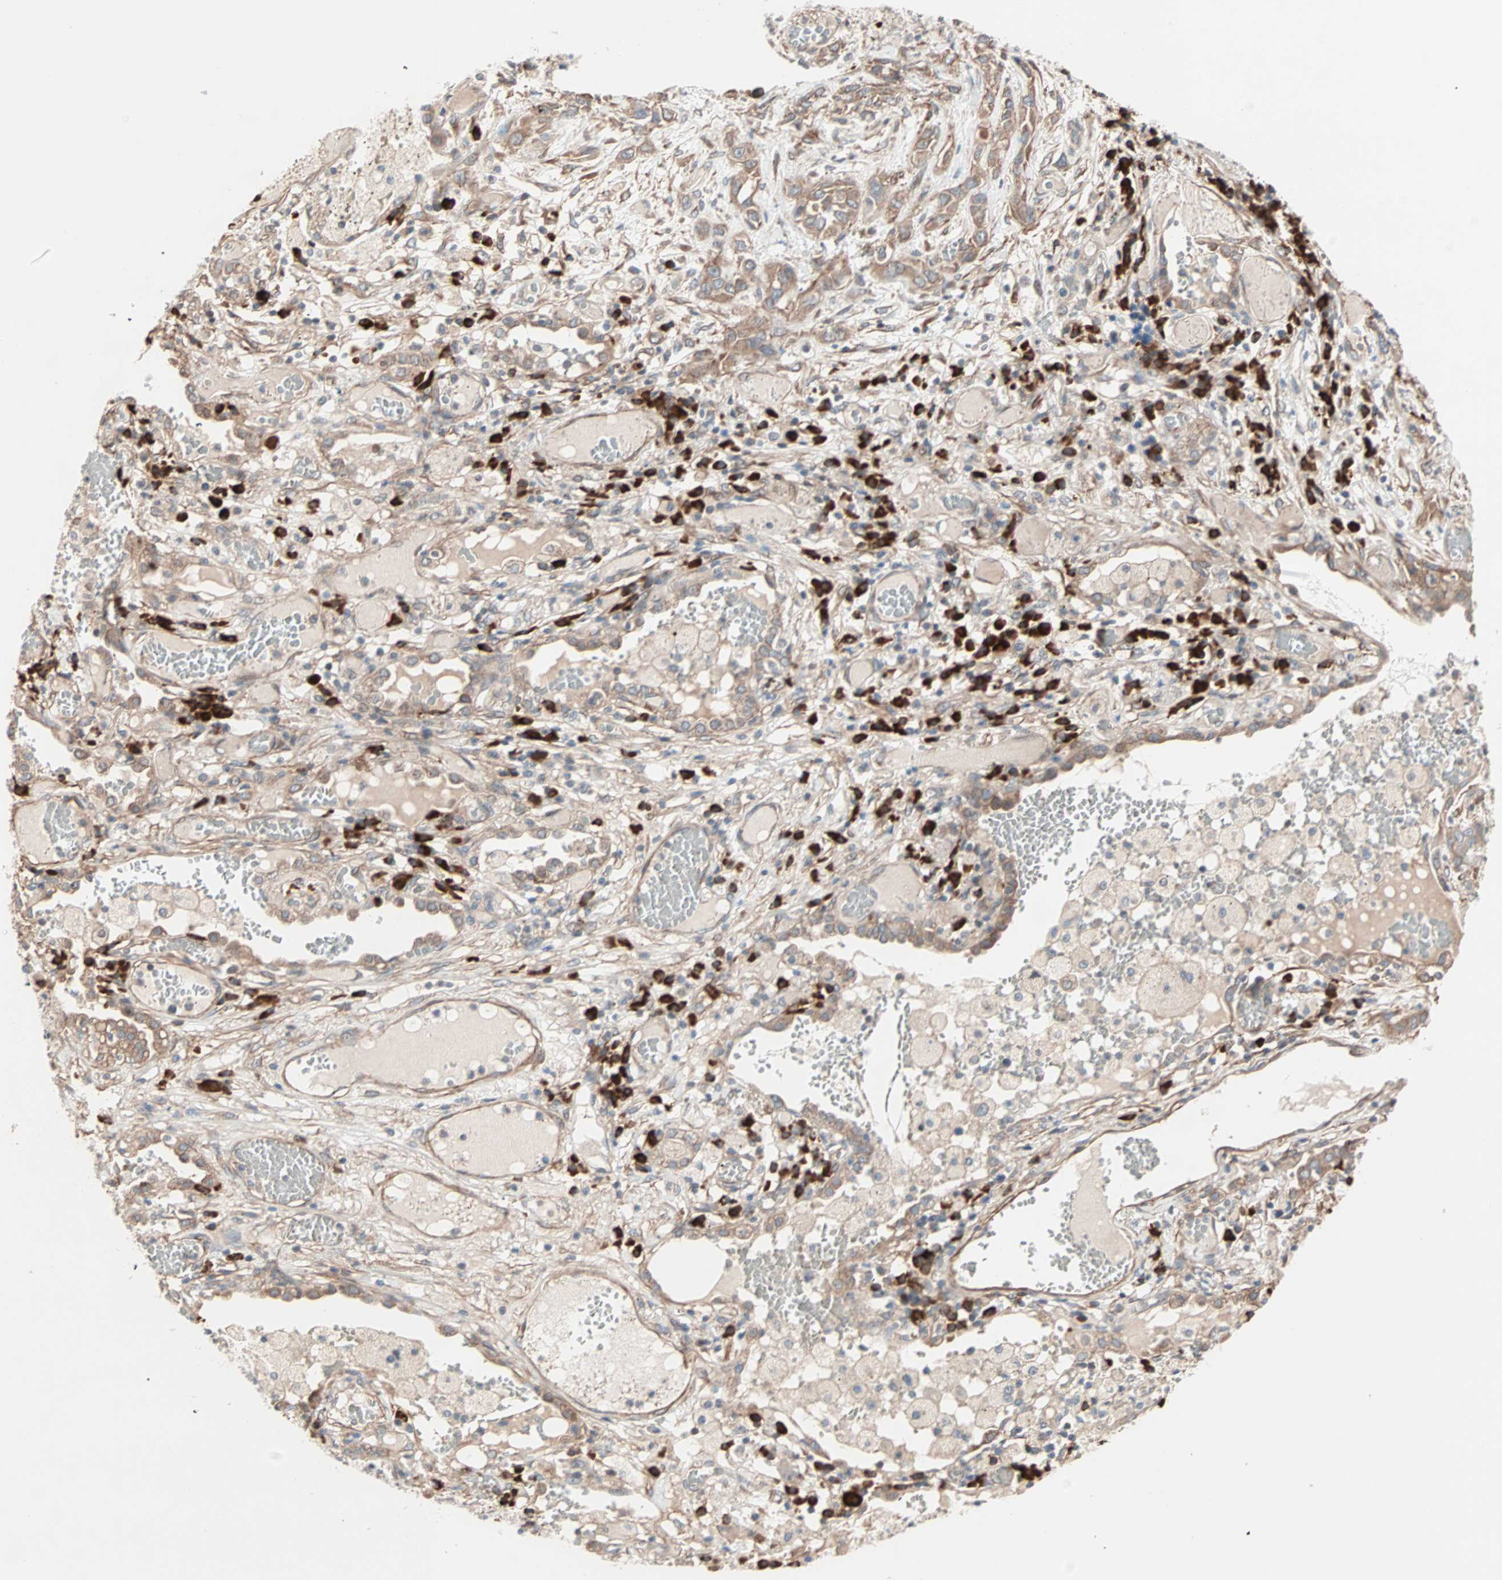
{"staining": {"intensity": "moderate", "quantity": ">75%", "location": "cytoplasmic/membranous"}, "tissue": "lung cancer", "cell_type": "Tumor cells", "image_type": "cancer", "snomed": [{"axis": "morphology", "description": "Squamous cell carcinoma, NOS"}, {"axis": "topography", "description": "Lung"}], "caption": "Squamous cell carcinoma (lung) stained with immunohistochemistry demonstrates moderate cytoplasmic/membranous positivity in about >75% of tumor cells.", "gene": "ALG5", "patient": {"sex": "male", "age": 71}}